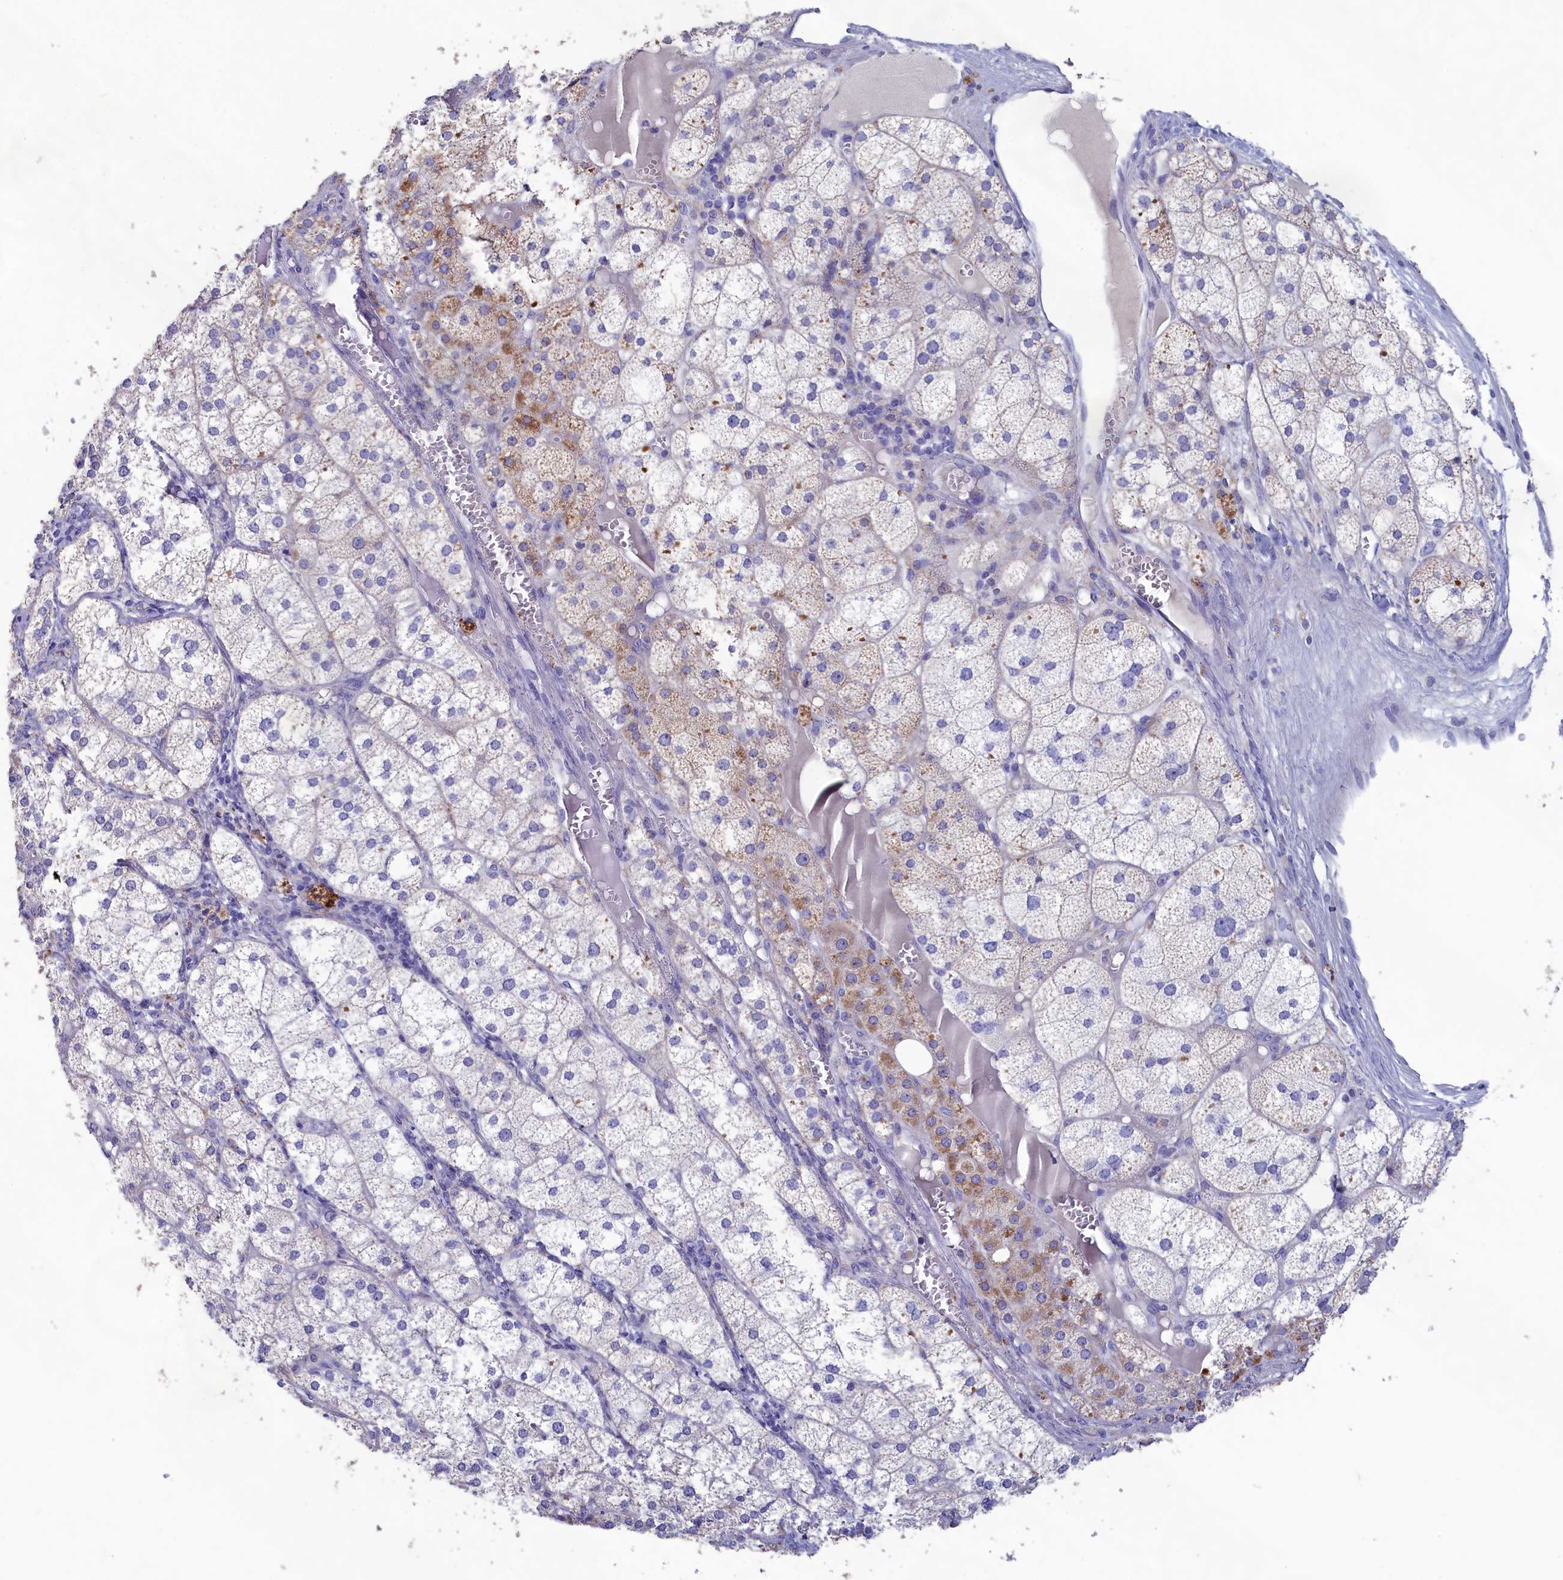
{"staining": {"intensity": "strong", "quantity": "<25%", "location": "cytoplasmic/membranous"}, "tissue": "adrenal gland", "cell_type": "Glandular cells", "image_type": "normal", "snomed": [{"axis": "morphology", "description": "Normal tissue, NOS"}, {"axis": "topography", "description": "Adrenal gland"}], "caption": "Immunohistochemical staining of unremarkable human adrenal gland shows strong cytoplasmic/membranous protein expression in approximately <25% of glandular cells.", "gene": "PRDM12", "patient": {"sex": "female", "age": 61}}